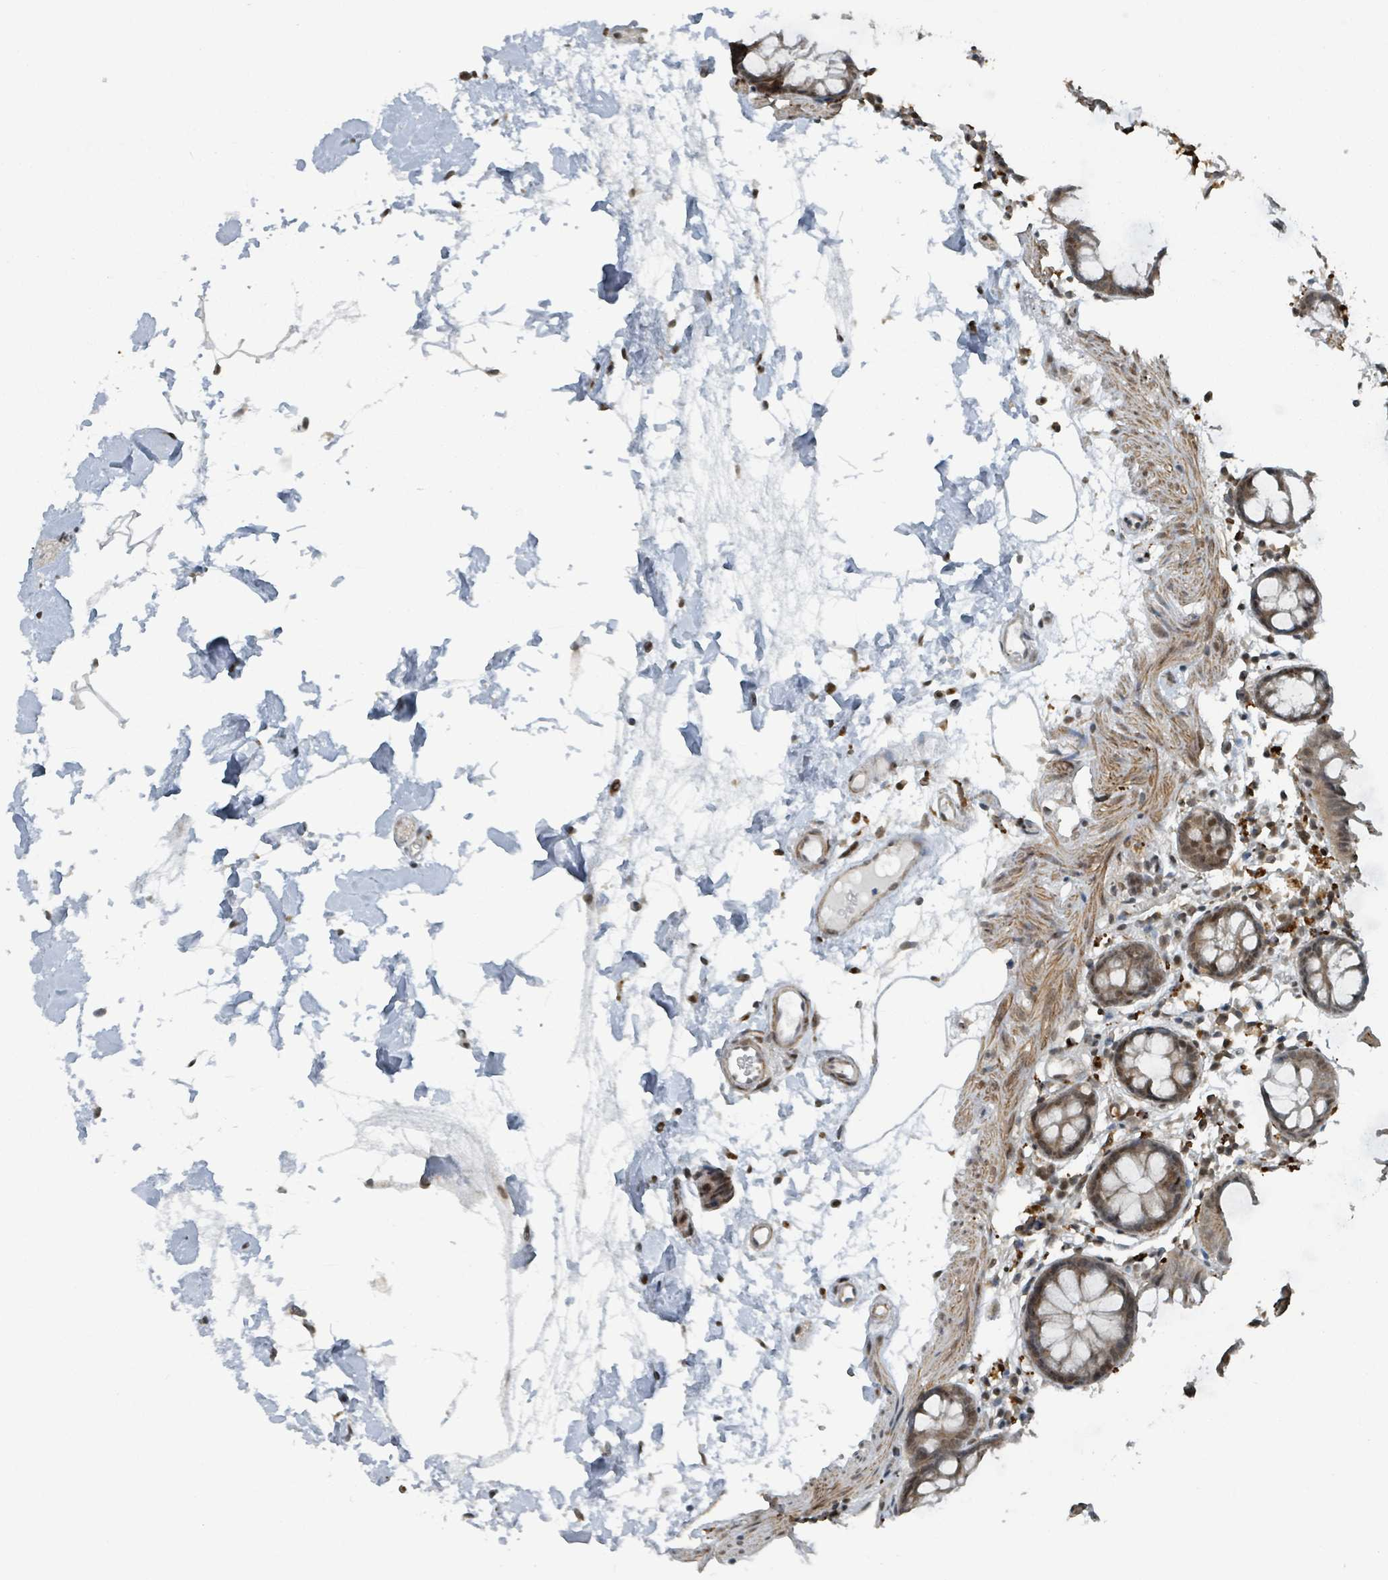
{"staining": {"intensity": "moderate", "quantity": ">75%", "location": "cytoplasmic/membranous,nuclear"}, "tissue": "colon", "cell_type": "Endothelial cells", "image_type": "normal", "snomed": [{"axis": "morphology", "description": "Normal tissue, NOS"}, {"axis": "topography", "description": "Colon"}], "caption": "Colon stained with immunohistochemistry (IHC) displays moderate cytoplasmic/membranous,nuclear staining in approximately >75% of endothelial cells.", "gene": "PHIP", "patient": {"sex": "female", "age": 84}}